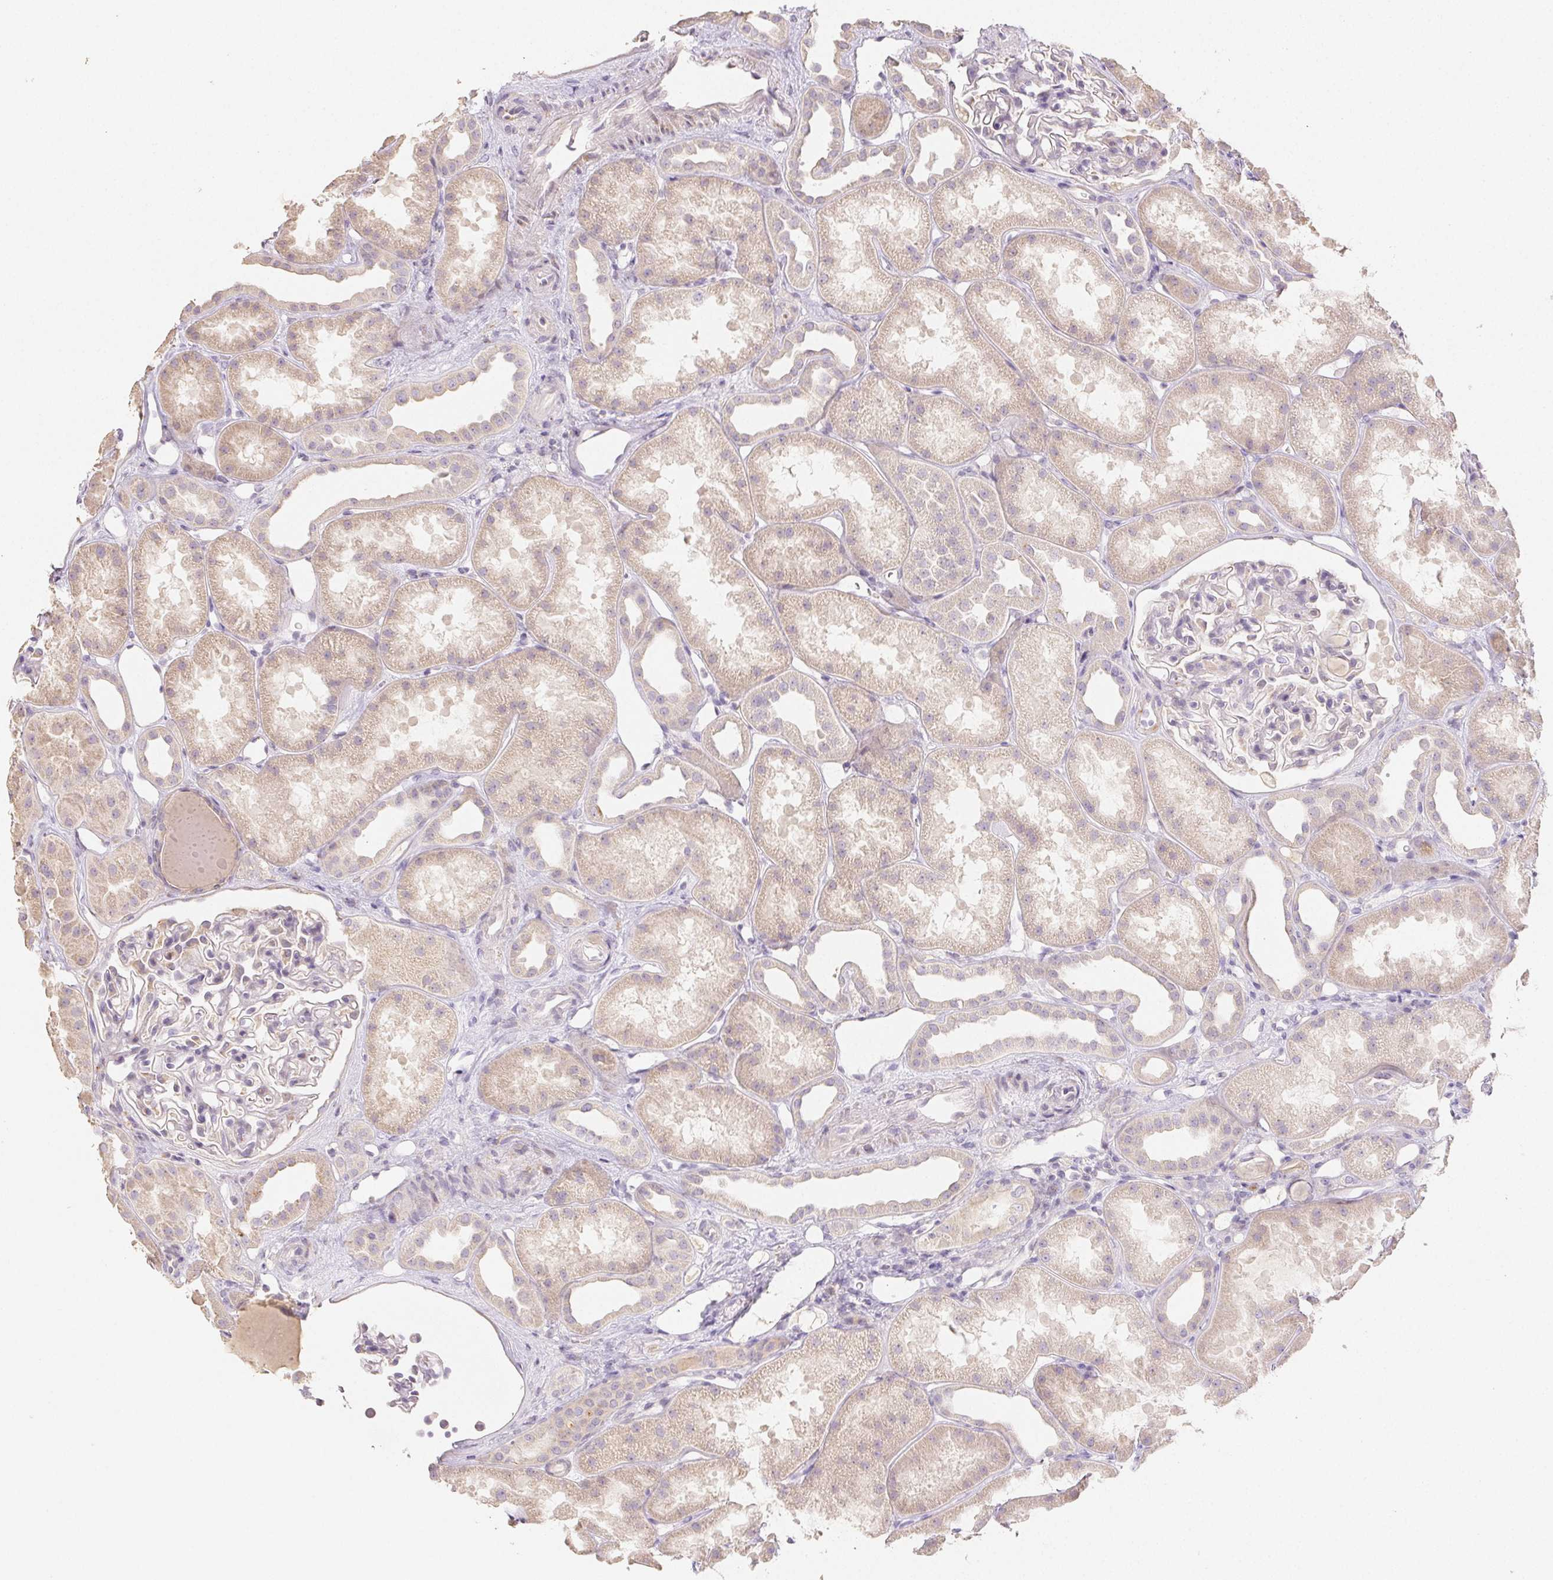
{"staining": {"intensity": "negative", "quantity": "none", "location": "none"}, "tissue": "kidney", "cell_type": "Cells in glomeruli", "image_type": "normal", "snomed": [{"axis": "morphology", "description": "Normal tissue, NOS"}, {"axis": "topography", "description": "Kidney"}], "caption": "DAB (3,3'-diaminobenzidine) immunohistochemical staining of unremarkable kidney displays no significant staining in cells in glomeruli.", "gene": "ACVR1B", "patient": {"sex": "male", "age": 61}}